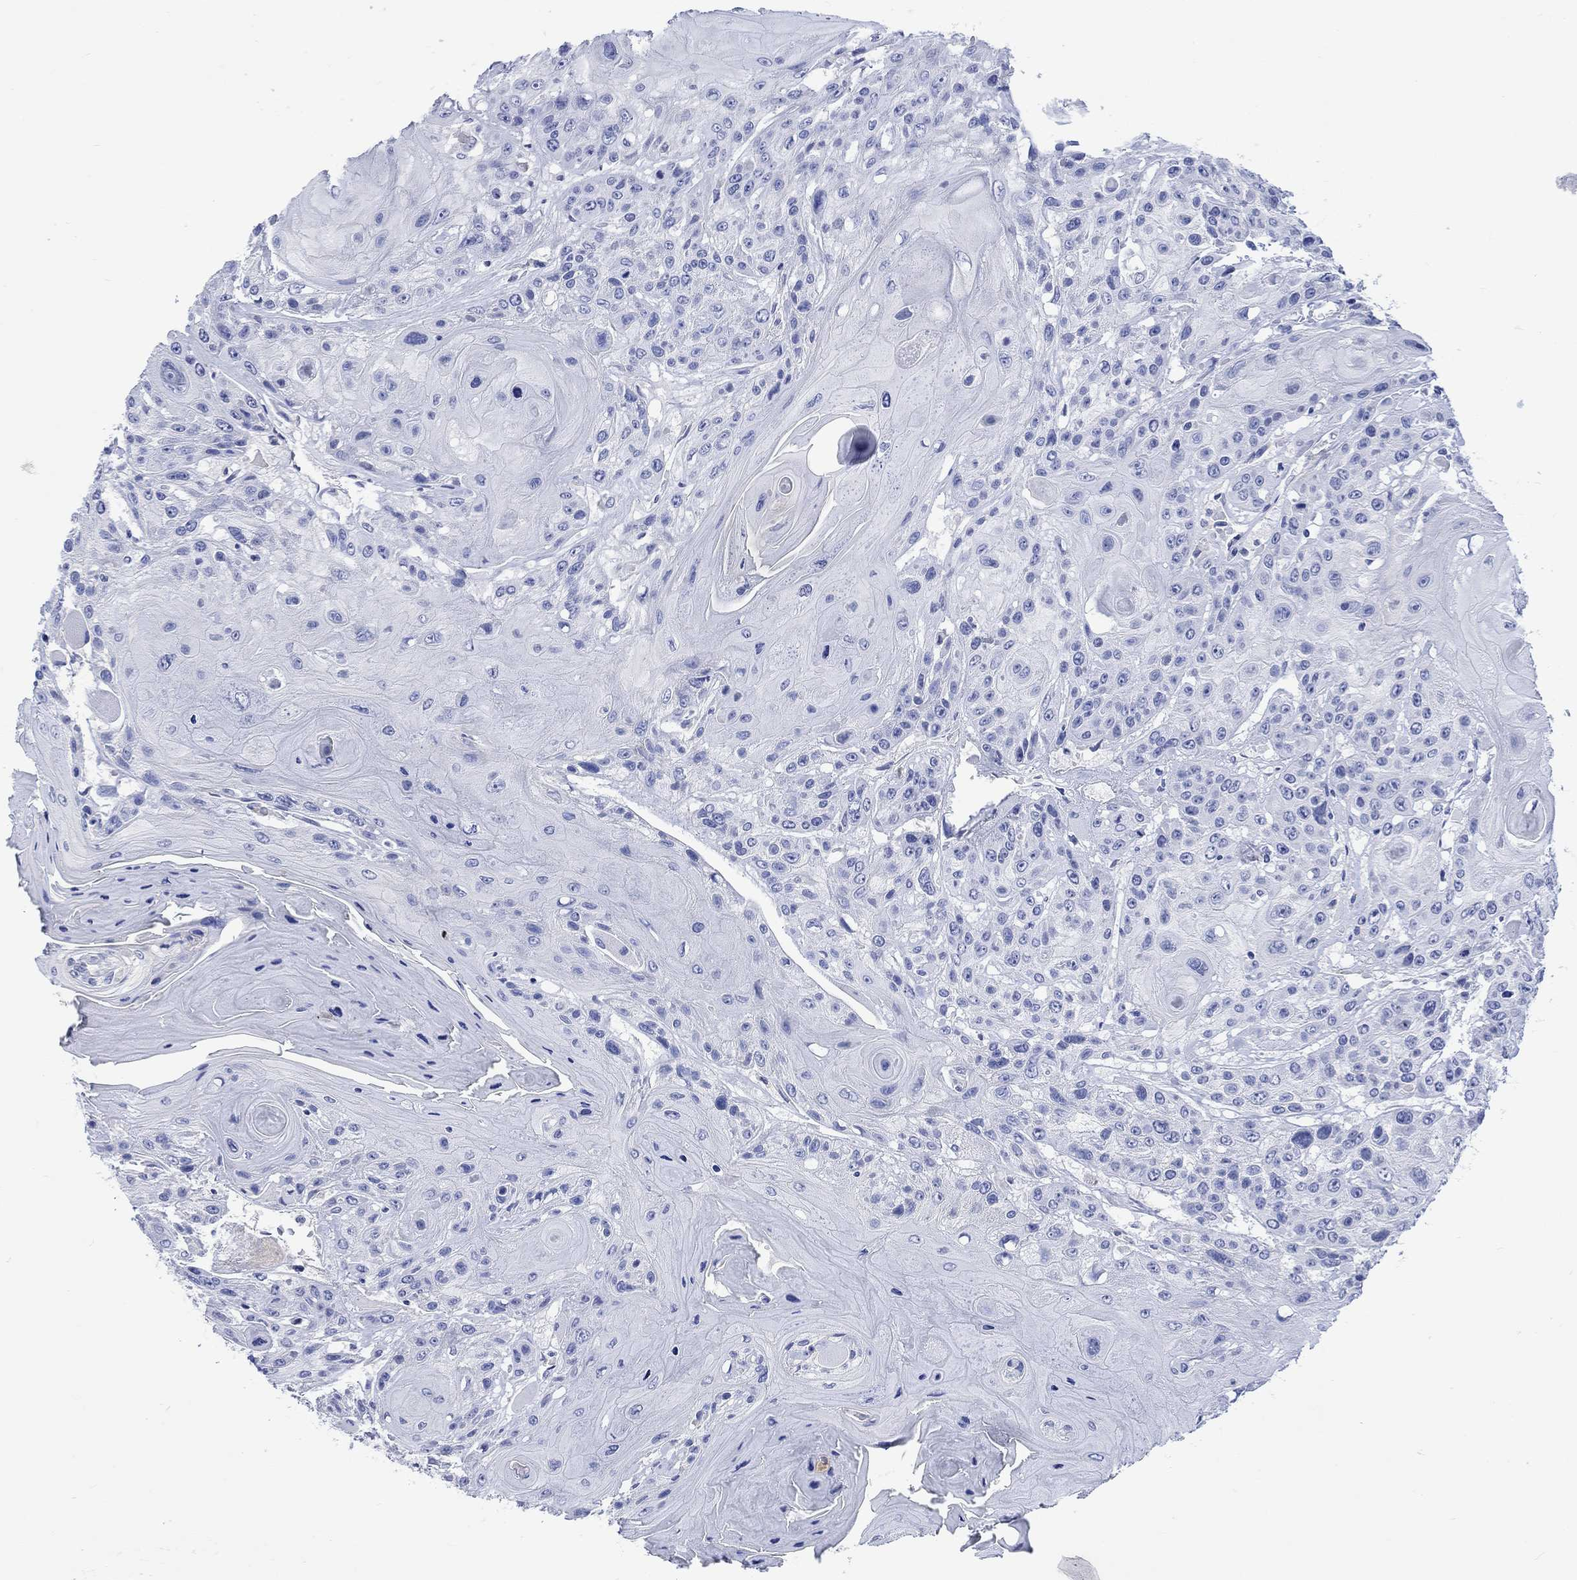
{"staining": {"intensity": "negative", "quantity": "none", "location": "none"}, "tissue": "head and neck cancer", "cell_type": "Tumor cells", "image_type": "cancer", "snomed": [{"axis": "morphology", "description": "Squamous cell carcinoma, NOS"}, {"axis": "topography", "description": "Head-Neck"}], "caption": "Immunohistochemical staining of head and neck cancer displays no significant staining in tumor cells. (IHC, brightfield microscopy, high magnification).", "gene": "CACNG3", "patient": {"sex": "female", "age": 59}}